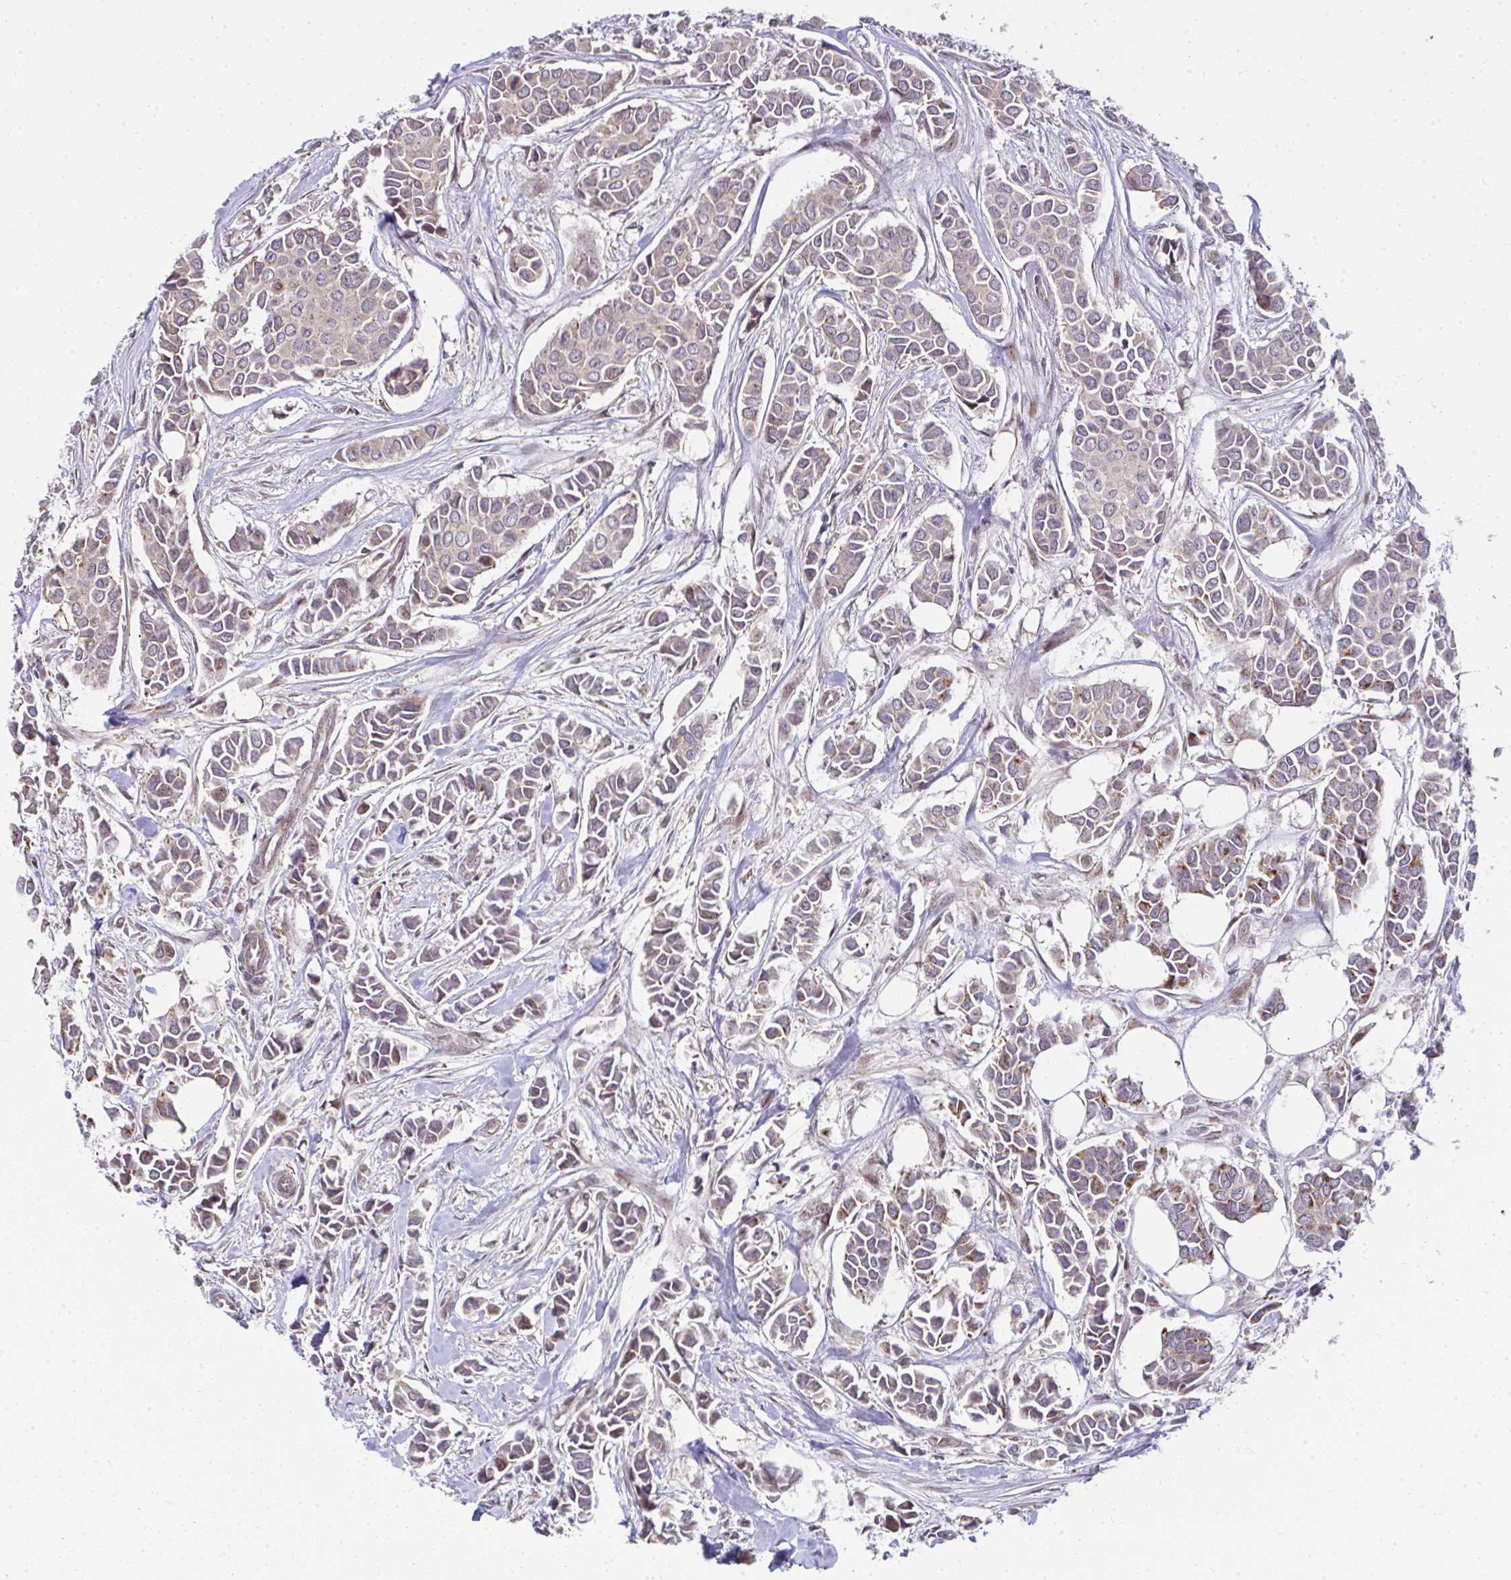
{"staining": {"intensity": "moderate", "quantity": "25%-75%", "location": "cytoplasmic/membranous"}, "tissue": "breast cancer", "cell_type": "Tumor cells", "image_type": "cancer", "snomed": [{"axis": "morphology", "description": "Duct carcinoma"}, {"axis": "topography", "description": "Breast"}], "caption": "Immunohistochemical staining of human breast infiltrating ductal carcinoma exhibits medium levels of moderate cytoplasmic/membranous protein expression in approximately 25%-75% of tumor cells. The protein of interest is shown in brown color, while the nuclei are stained blue.", "gene": "RDH14", "patient": {"sex": "female", "age": 84}}